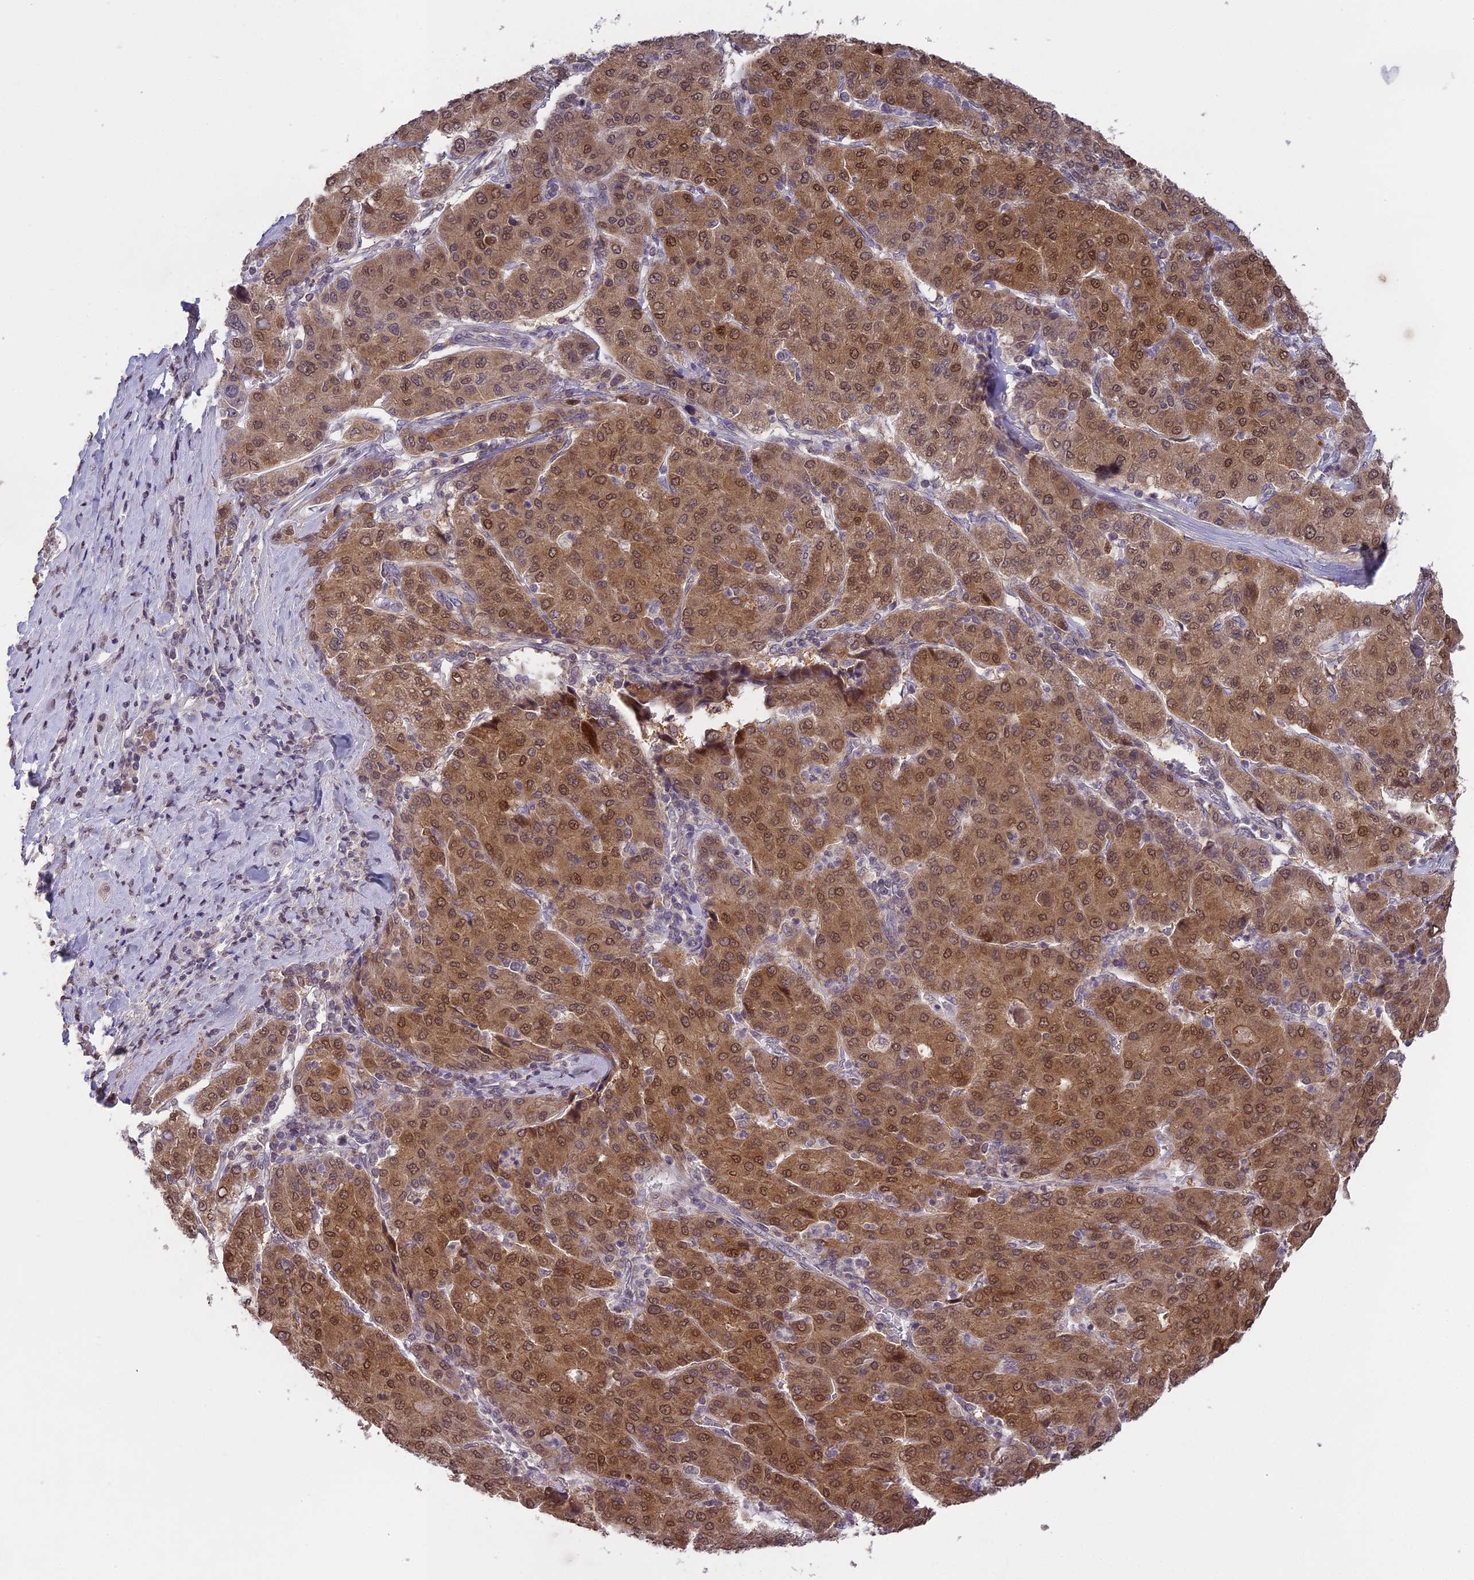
{"staining": {"intensity": "moderate", "quantity": ">75%", "location": "cytoplasmic/membranous,nuclear"}, "tissue": "liver cancer", "cell_type": "Tumor cells", "image_type": "cancer", "snomed": [{"axis": "morphology", "description": "Carcinoma, Hepatocellular, NOS"}, {"axis": "topography", "description": "Liver"}], "caption": "Brown immunohistochemical staining in human hepatocellular carcinoma (liver) displays moderate cytoplasmic/membranous and nuclear positivity in approximately >75% of tumor cells. (Stains: DAB (3,3'-diaminobenzidine) in brown, nuclei in blue, Microscopy: brightfield microscopy at high magnification).", "gene": "ERG28", "patient": {"sex": "male", "age": 65}}